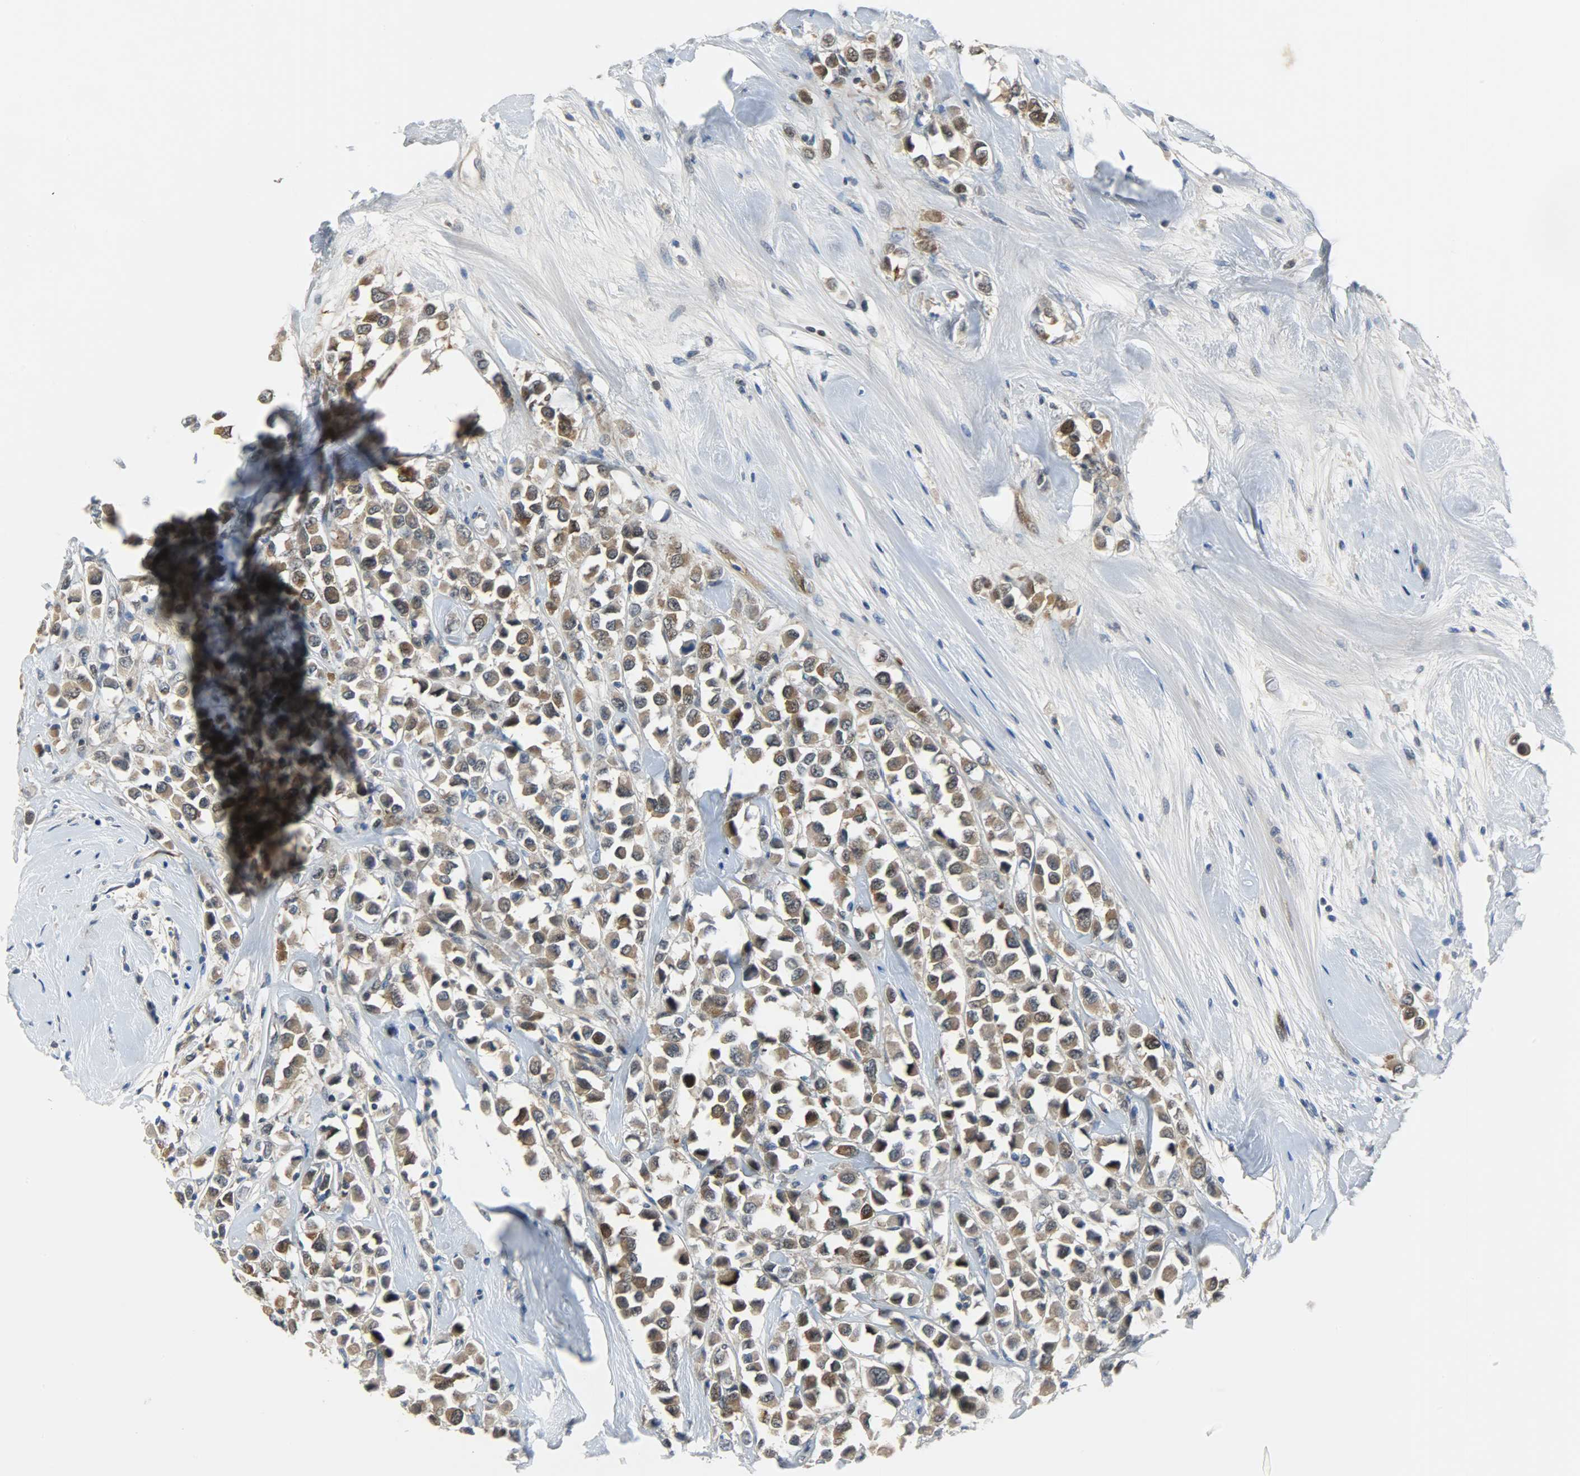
{"staining": {"intensity": "moderate", "quantity": ">75%", "location": "cytoplasmic/membranous"}, "tissue": "breast cancer", "cell_type": "Tumor cells", "image_type": "cancer", "snomed": [{"axis": "morphology", "description": "Duct carcinoma"}, {"axis": "topography", "description": "Breast"}], "caption": "Breast infiltrating ductal carcinoma stained with a brown dye reveals moderate cytoplasmic/membranous positive staining in about >75% of tumor cells.", "gene": "EIF4EBP1", "patient": {"sex": "female", "age": 61}}